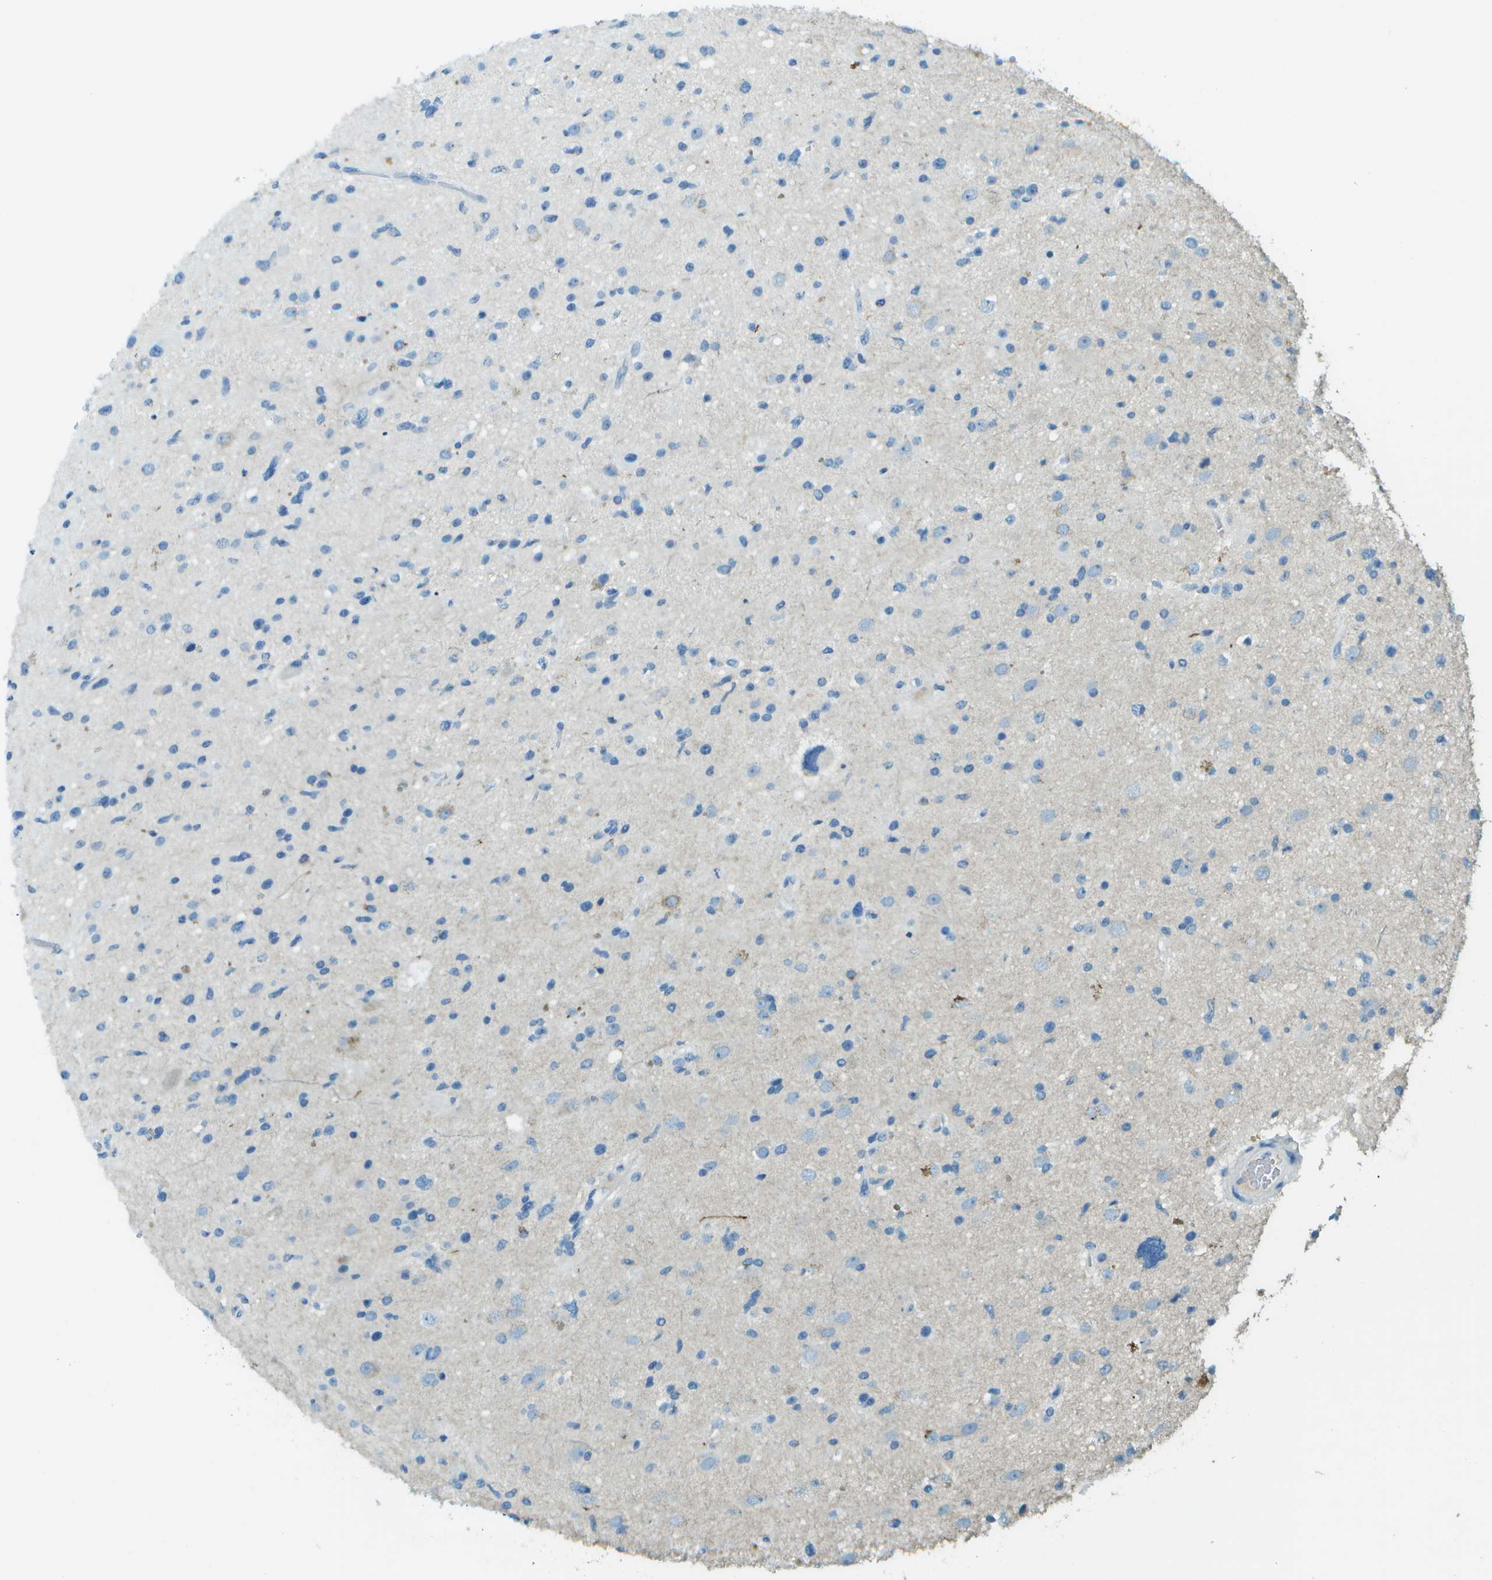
{"staining": {"intensity": "negative", "quantity": "none", "location": "none"}, "tissue": "glioma", "cell_type": "Tumor cells", "image_type": "cancer", "snomed": [{"axis": "morphology", "description": "Glioma, malignant, High grade"}, {"axis": "topography", "description": "Brain"}], "caption": "Micrograph shows no significant protein expression in tumor cells of glioma.", "gene": "LGI2", "patient": {"sex": "male", "age": 33}}